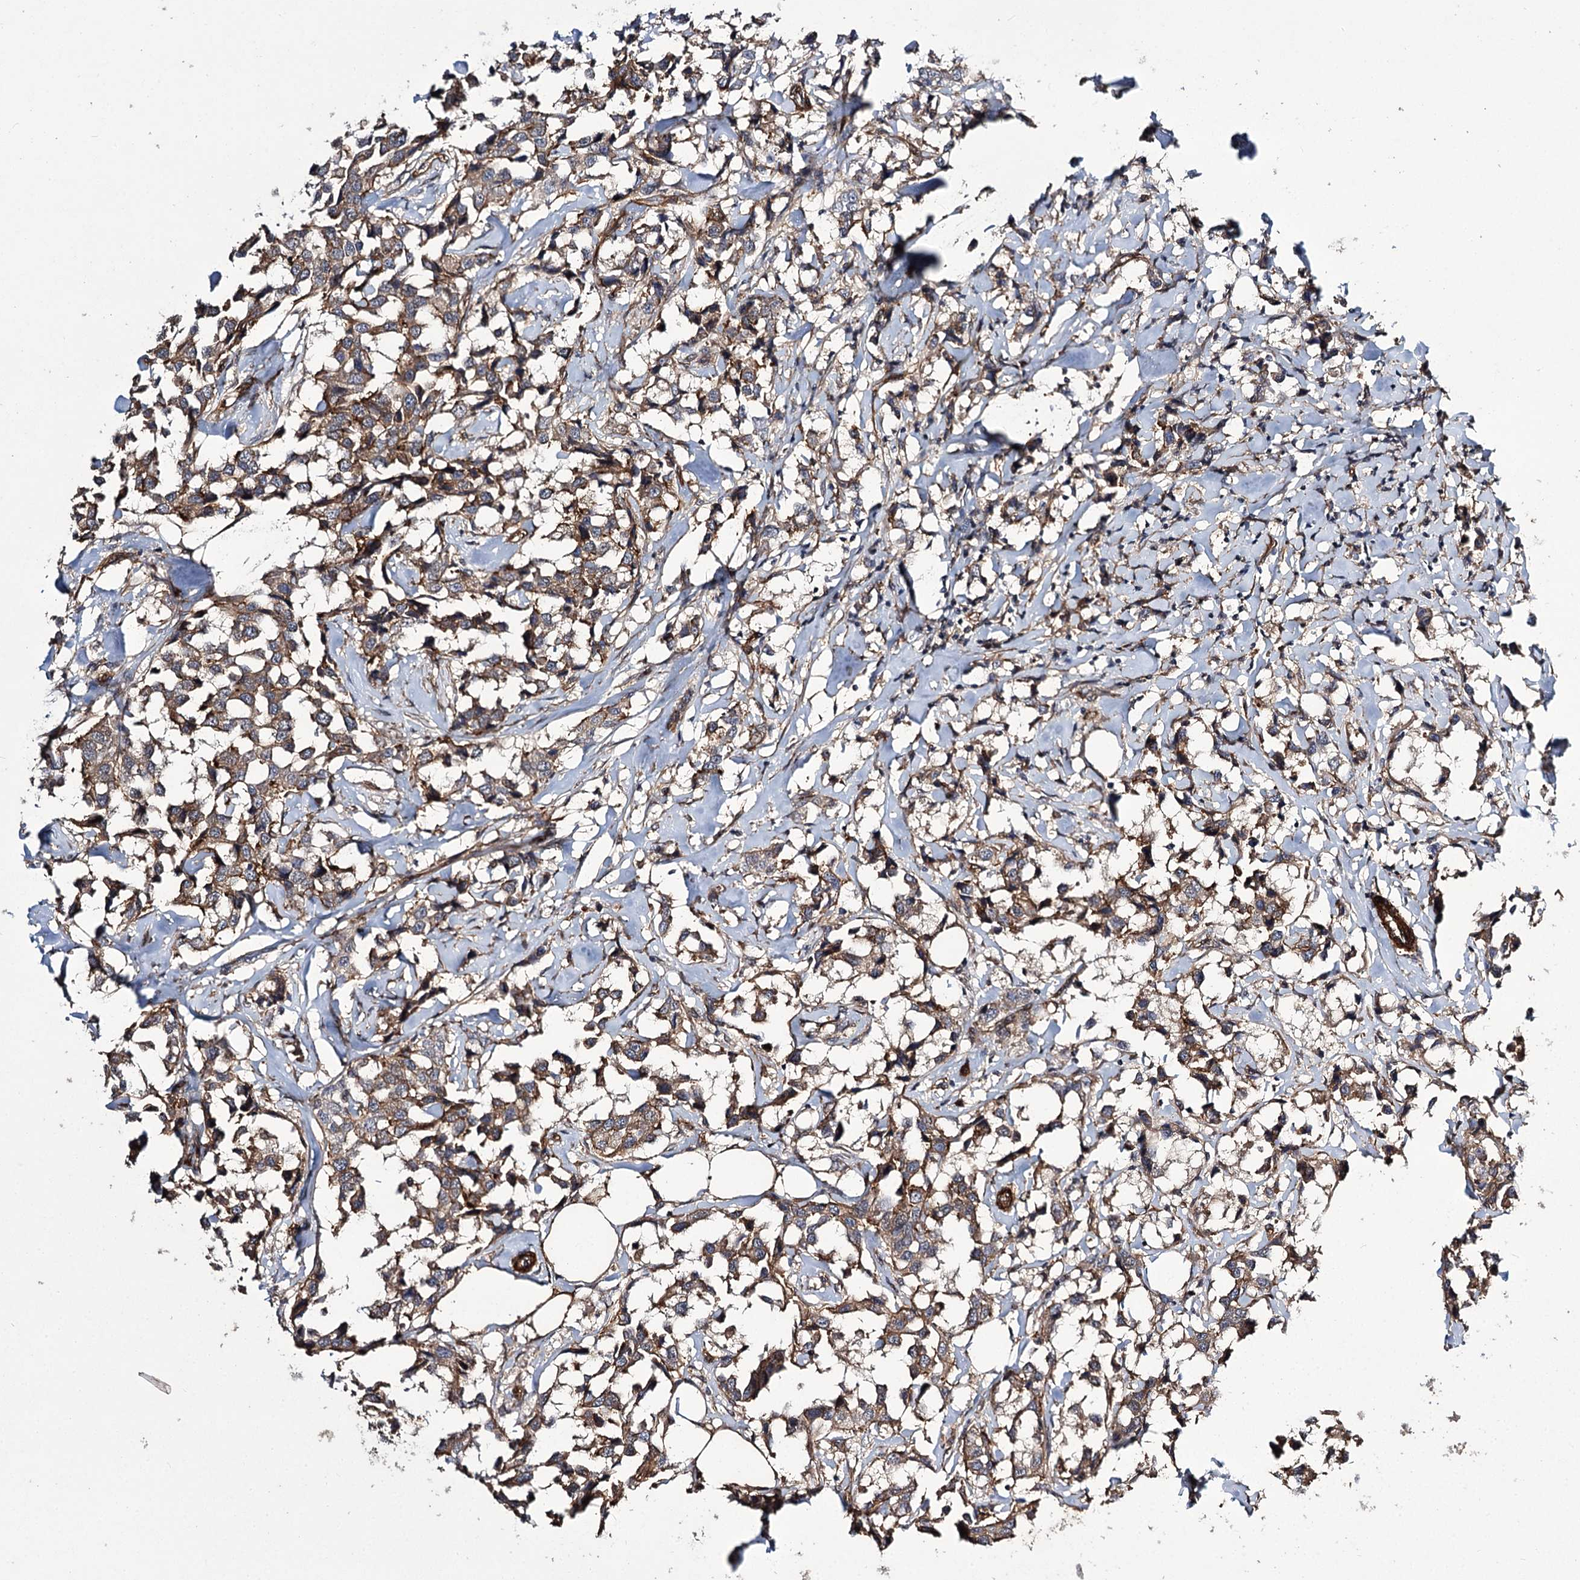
{"staining": {"intensity": "moderate", "quantity": ">75%", "location": "cytoplasmic/membranous"}, "tissue": "breast cancer", "cell_type": "Tumor cells", "image_type": "cancer", "snomed": [{"axis": "morphology", "description": "Duct carcinoma"}, {"axis": "topography", "description": "Breast"}], "caption": "Immunohistochemistry (IHC) (DAB) staining of infiltrating ductal carcinoma (breast) exhibits moderate cytoplasmic/membranous protein positivity in about >75% of tumor cells.", "gene": "MYO1C", "patient": {"sex": "female", "age": 80}}